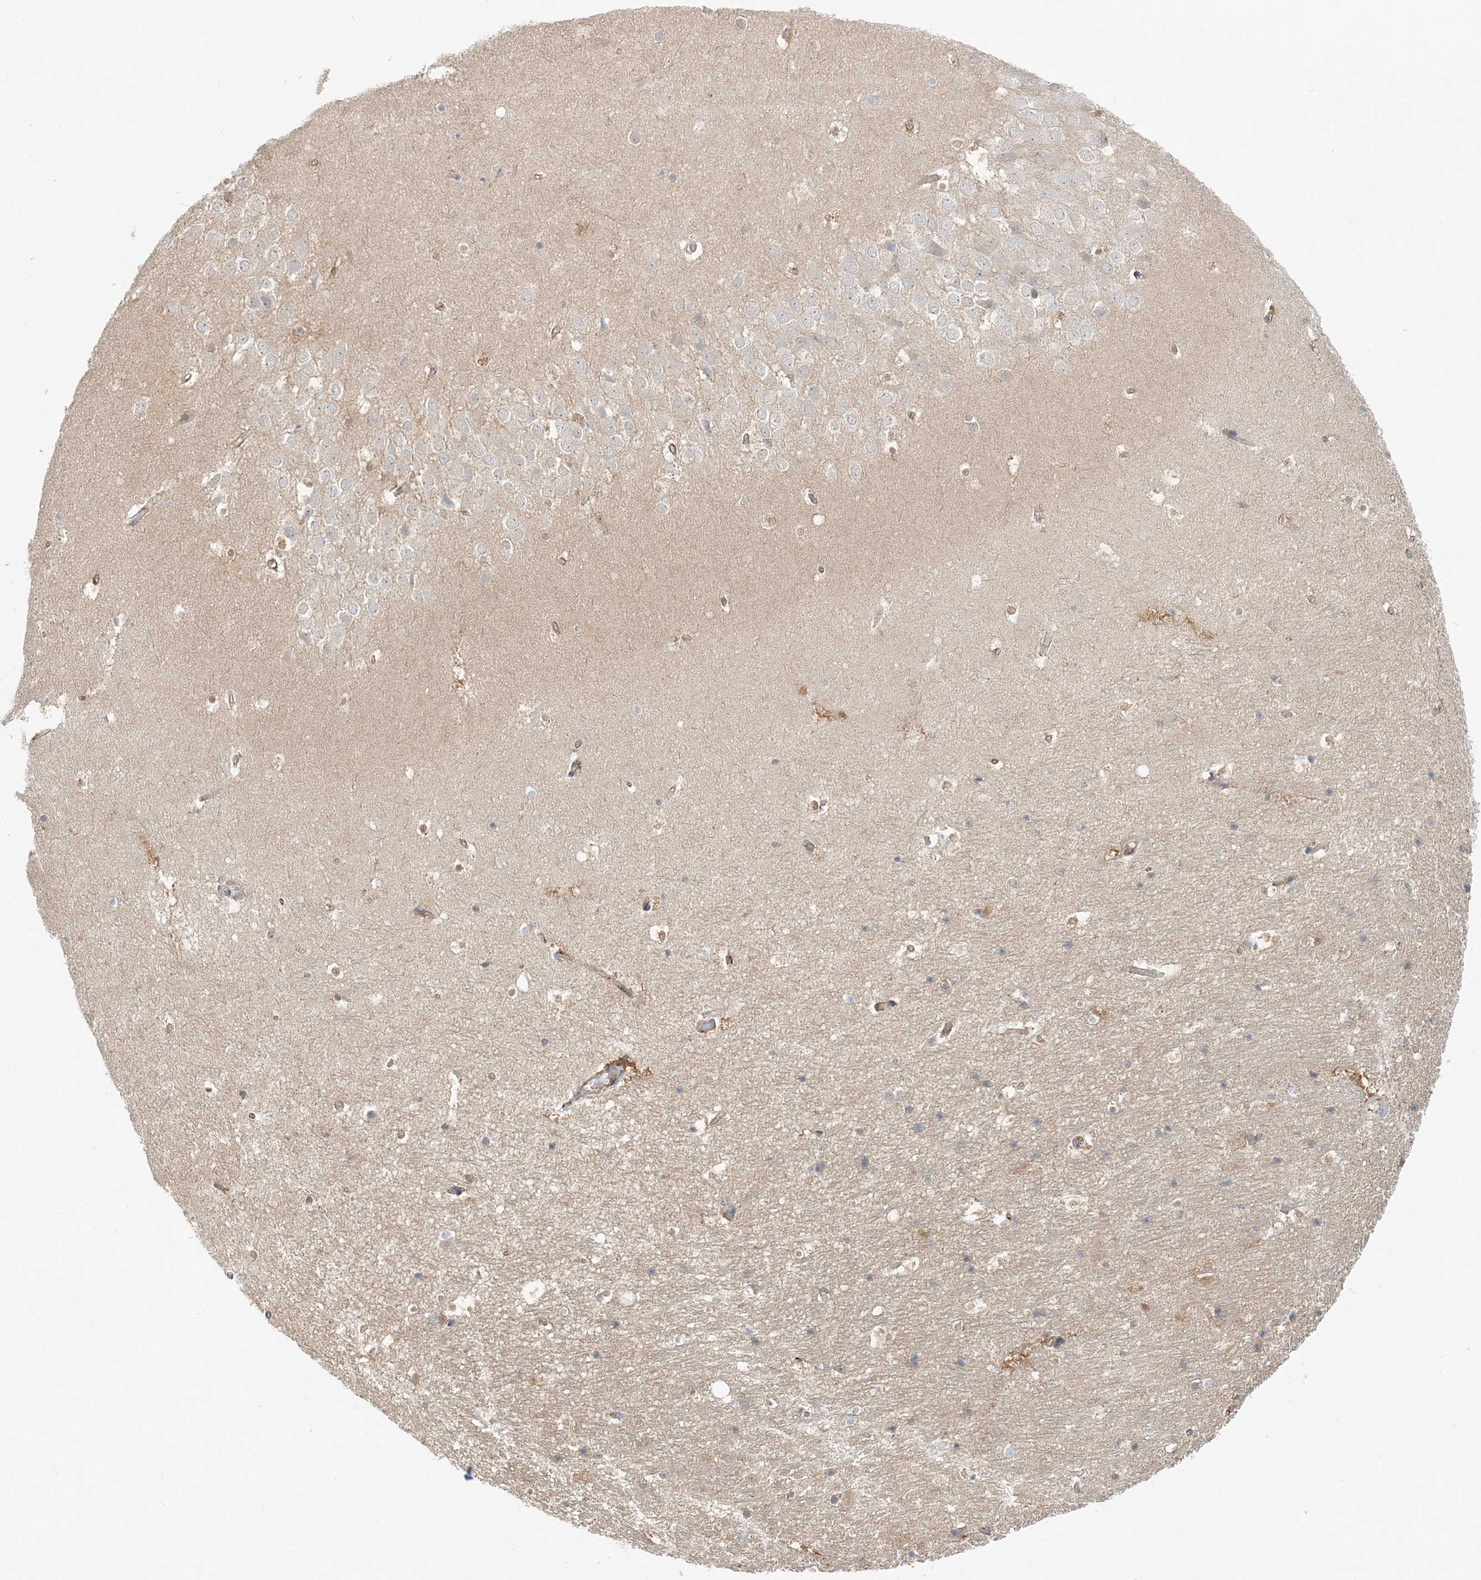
{"staining": {"intensity": "weak", "quantity": "<25%", "location": "cytoplasmic/membranous"}, "tissue": "hippocampus", "cell_type": "Glial cells", "image_type": "normal", "snomed": [{"axis": "morphology", "description": "Normal tissue, NOS"}, {"axis": "topography", "description": "Hippocampus"}], "caption": "Normal hippocampus was stained to show a protein in brown. There is no significant positivity in glial cells. The staining is performed using DAB (3,3'-diaminobenzidine) brown chromogen with nuclei counter-stained in using hematoxylin.", "gene": "INPP1", "patient": {"sex": "female", "age": 52}}